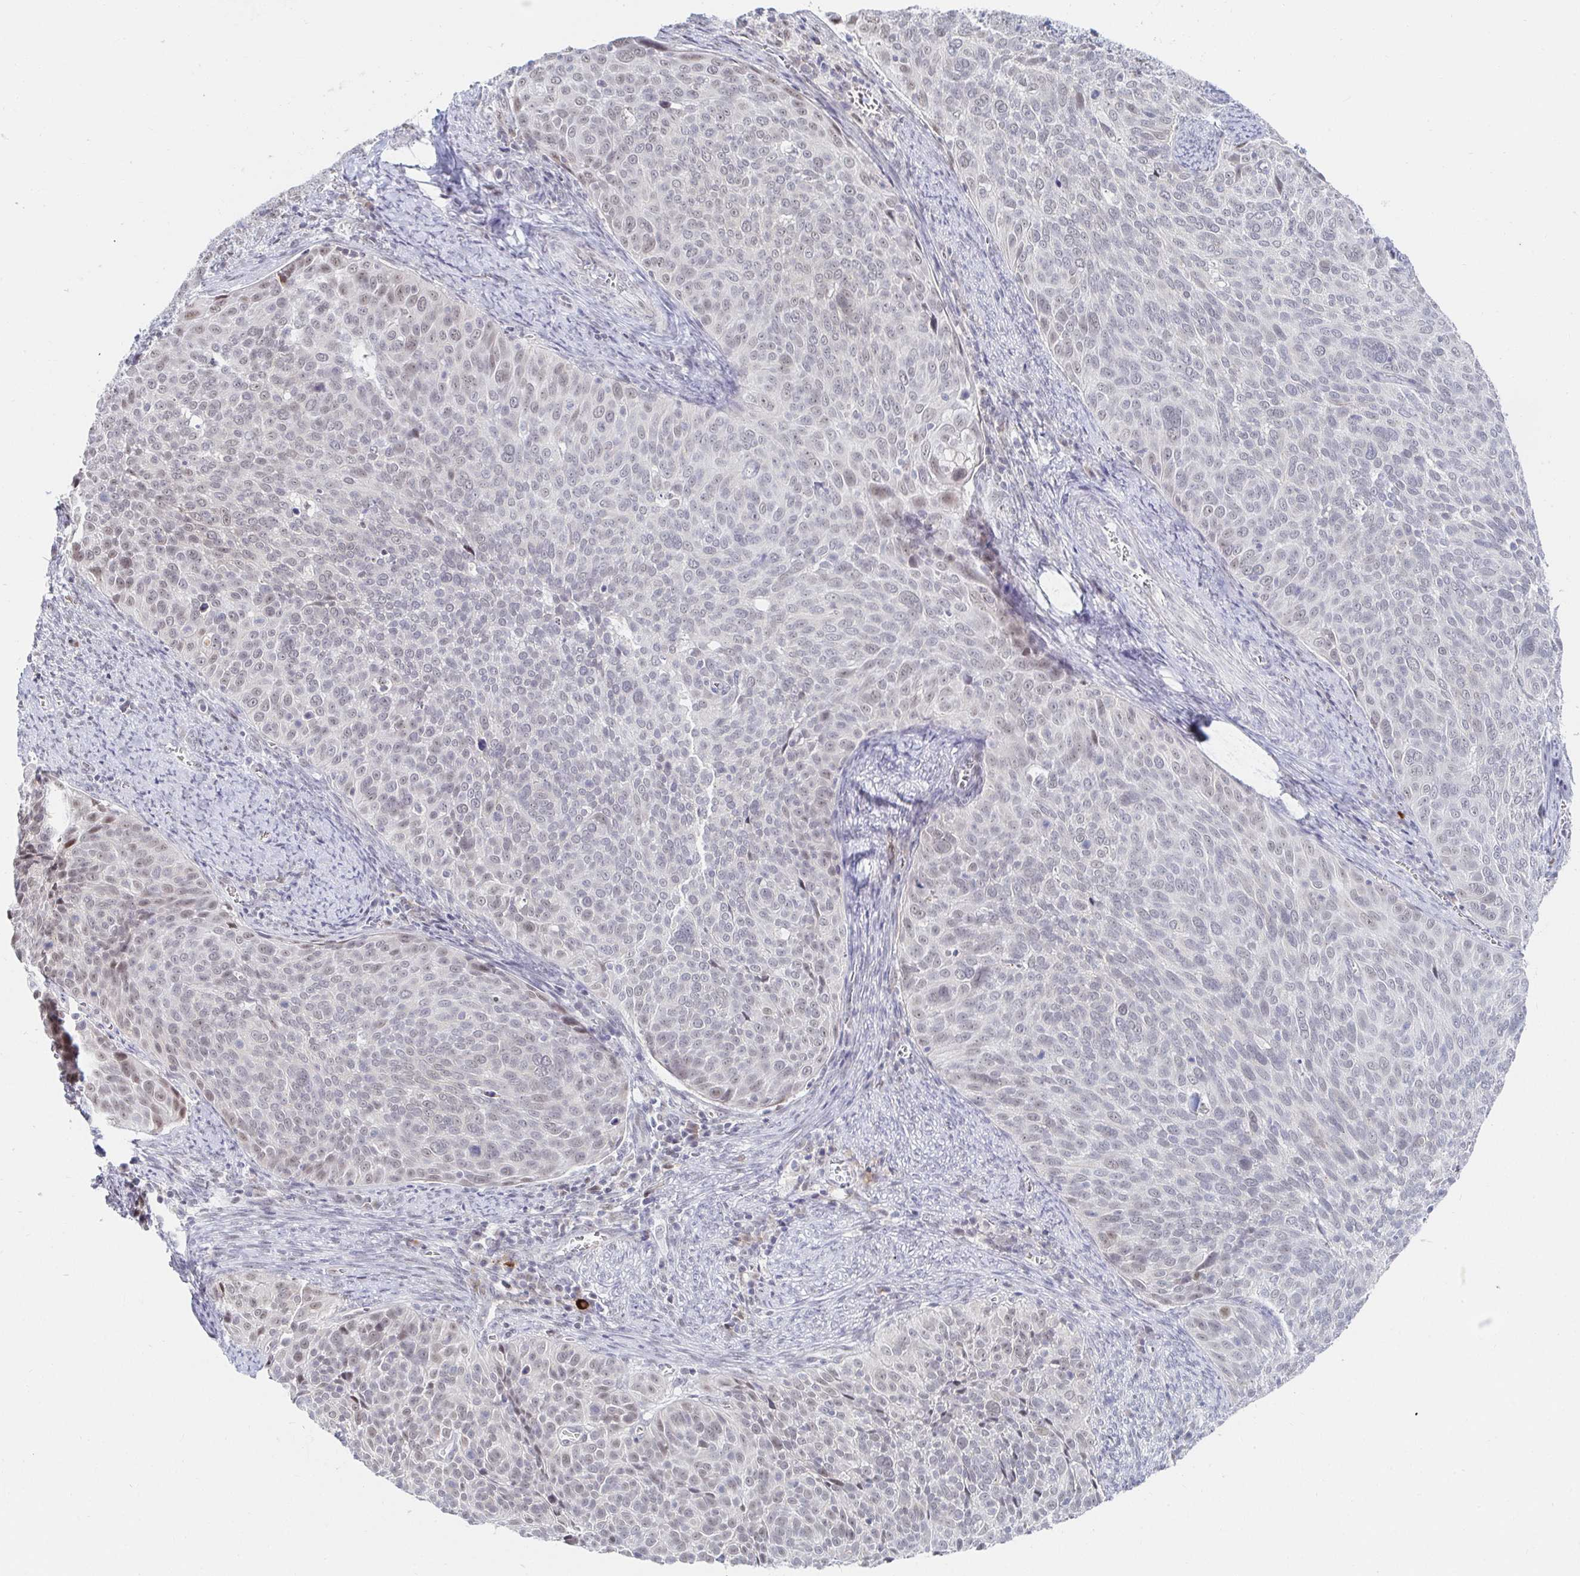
{"staining": {"intensity": "weak", "quantity": "<25%", "location": "nuclear"}, "tissue": "cervical cancer", "cell_type": "Tumor cells", "image_type": "cancer", "snomed": [{"axis": "morphology", "description": "Squamous cell carcinoma, NOS"}, {"axis": "topography", "description": "Cervix"}], "caption": "Immunohistochemistry (IHC) of human squamous cell carcinoma (cervical) shows no positivity in tumor cells.", "gene": "COL28A1", "patient": {"sex": "female", "age": 39}}